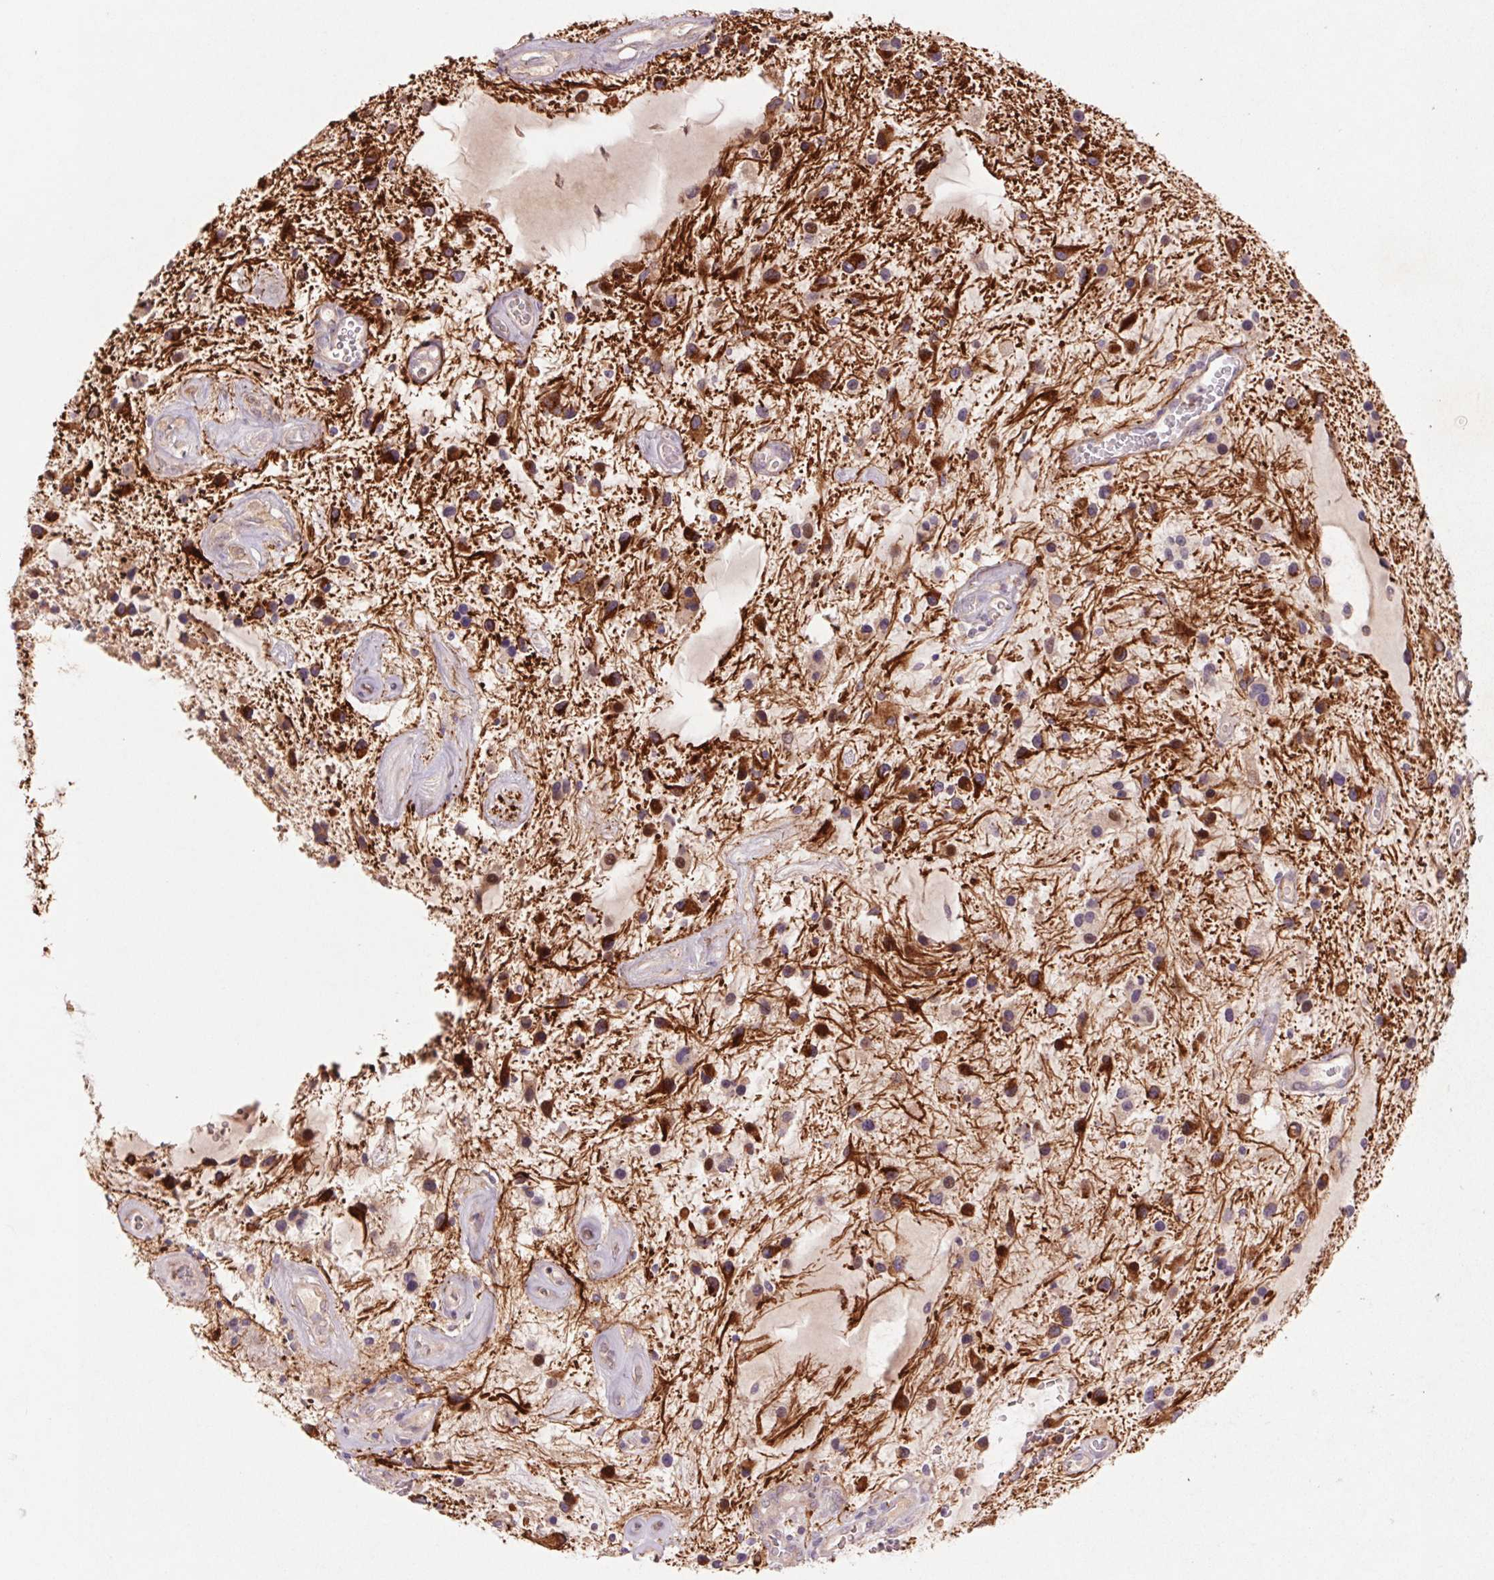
{"staining": {"intensity": "strong", "quantity": "25%-75%", "location": "cytoplasmic/membranous"}, "tissue": "glioma", "cell_type": "Tumor cells", "image_type": "cancer", "snomed": [{"axis": "morphology", "description": "Glioma, malignant, Low grade"}, {"axis": "topography", "description": "Cerebellum"}], "caption": "A brown stain labels strong cytoplasmic/membranous staining of a protein in low-grade glioma (malignant) tumor cells.", "gene": "GRM2", "patient": {"sex": "female", "age": 14}}